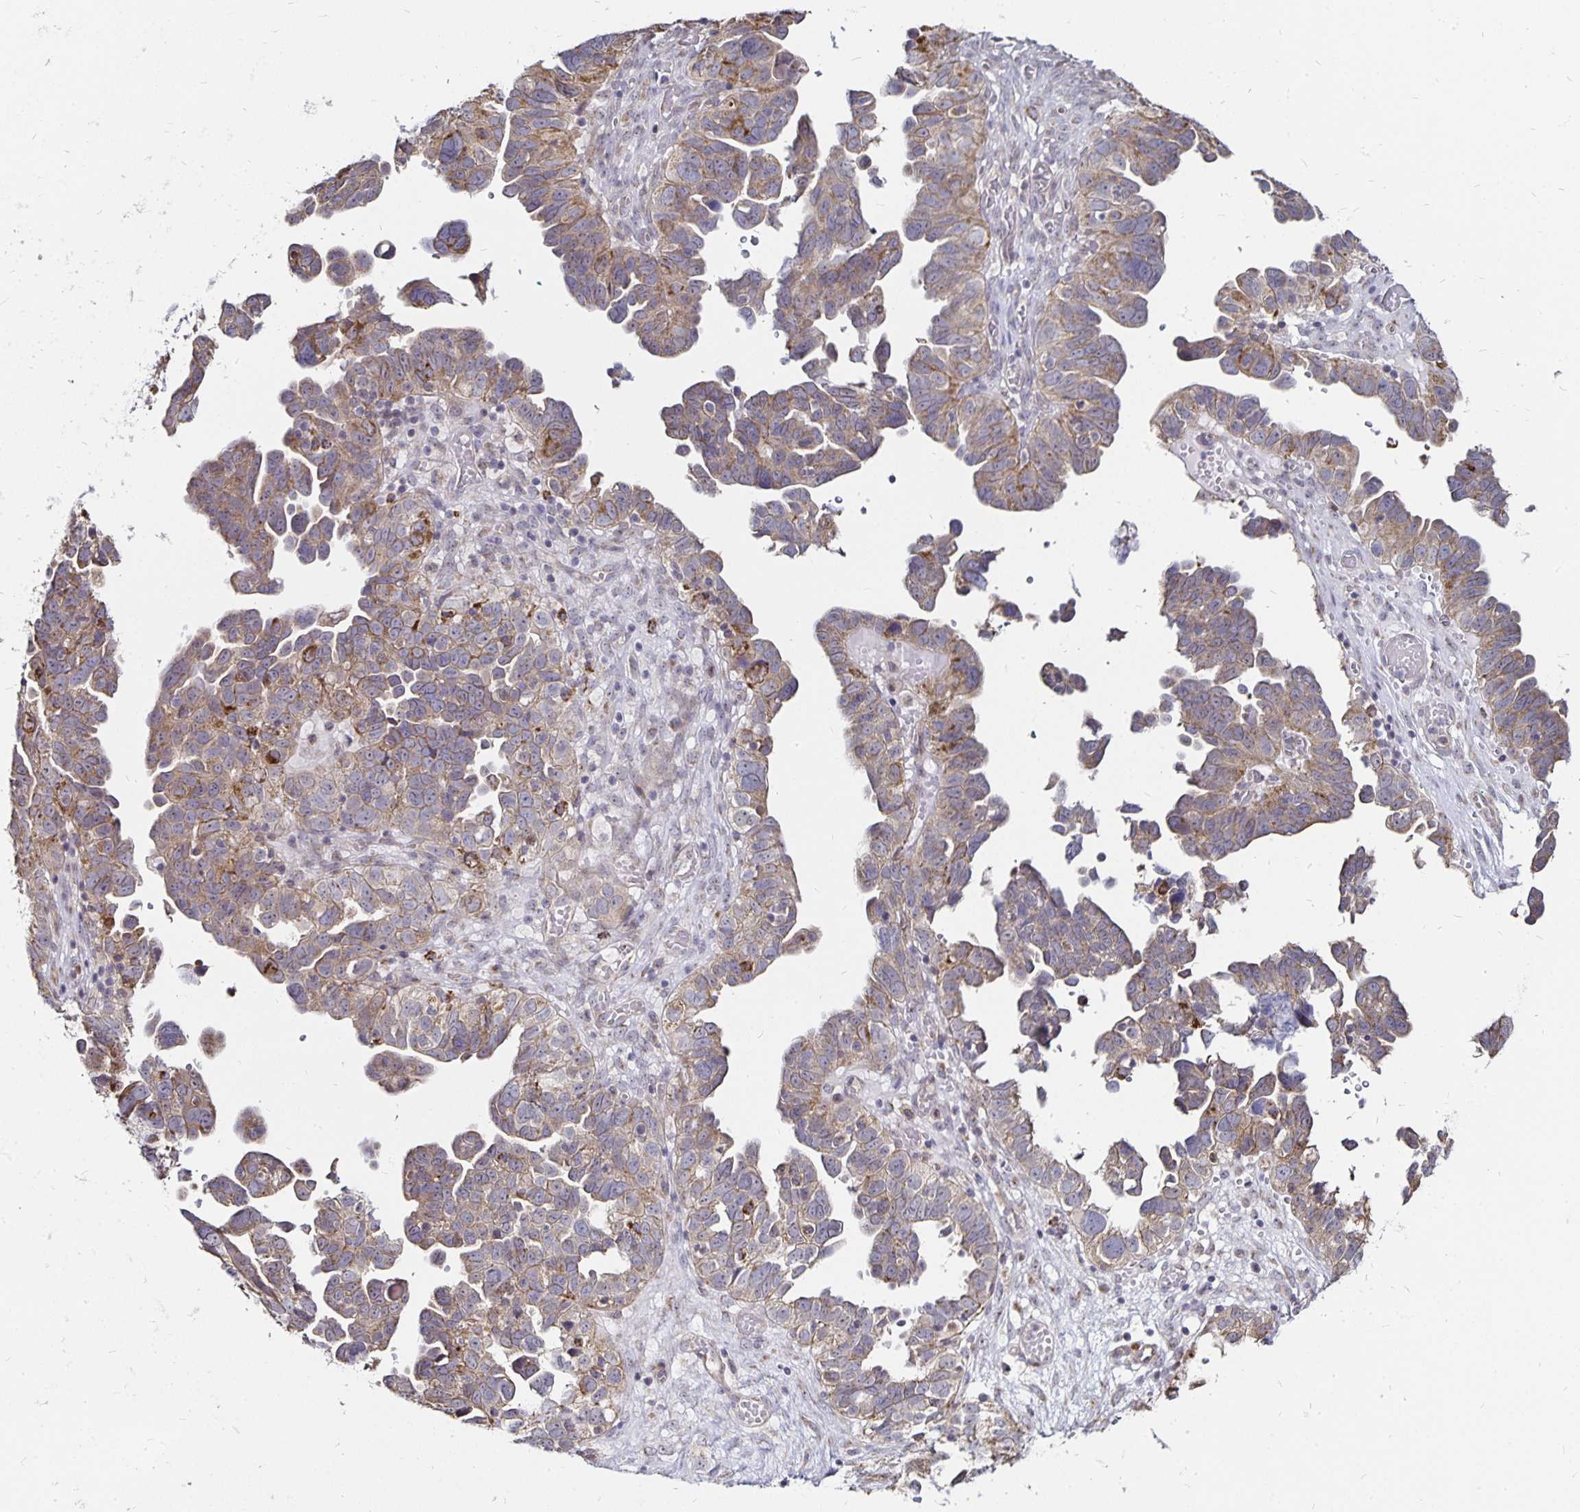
{"staining": {"intensity": "weak", "quantity": "25%-75%", "location": "cytoplasmic/membranous"}, "tissue": "ovarian cancer", "cell_type": "Tumor cells", "image_type": "cancer", "snomed": [{"axis": "morphology", "description": "Cystadenocarcinoma, serous, NOS"}, {"axis": "topography", "description": "Ovary"}], "caption": "A micrograph of ovarian cancer (serous cystadenocarcinoma) stained for a protein demonstrates weak cytoplasmic/membranous brown staining in tumor cells. Nuclei are stained in blue.", "gene": "CYP27A1", "patient": {"sex": "female", "age": 64}}